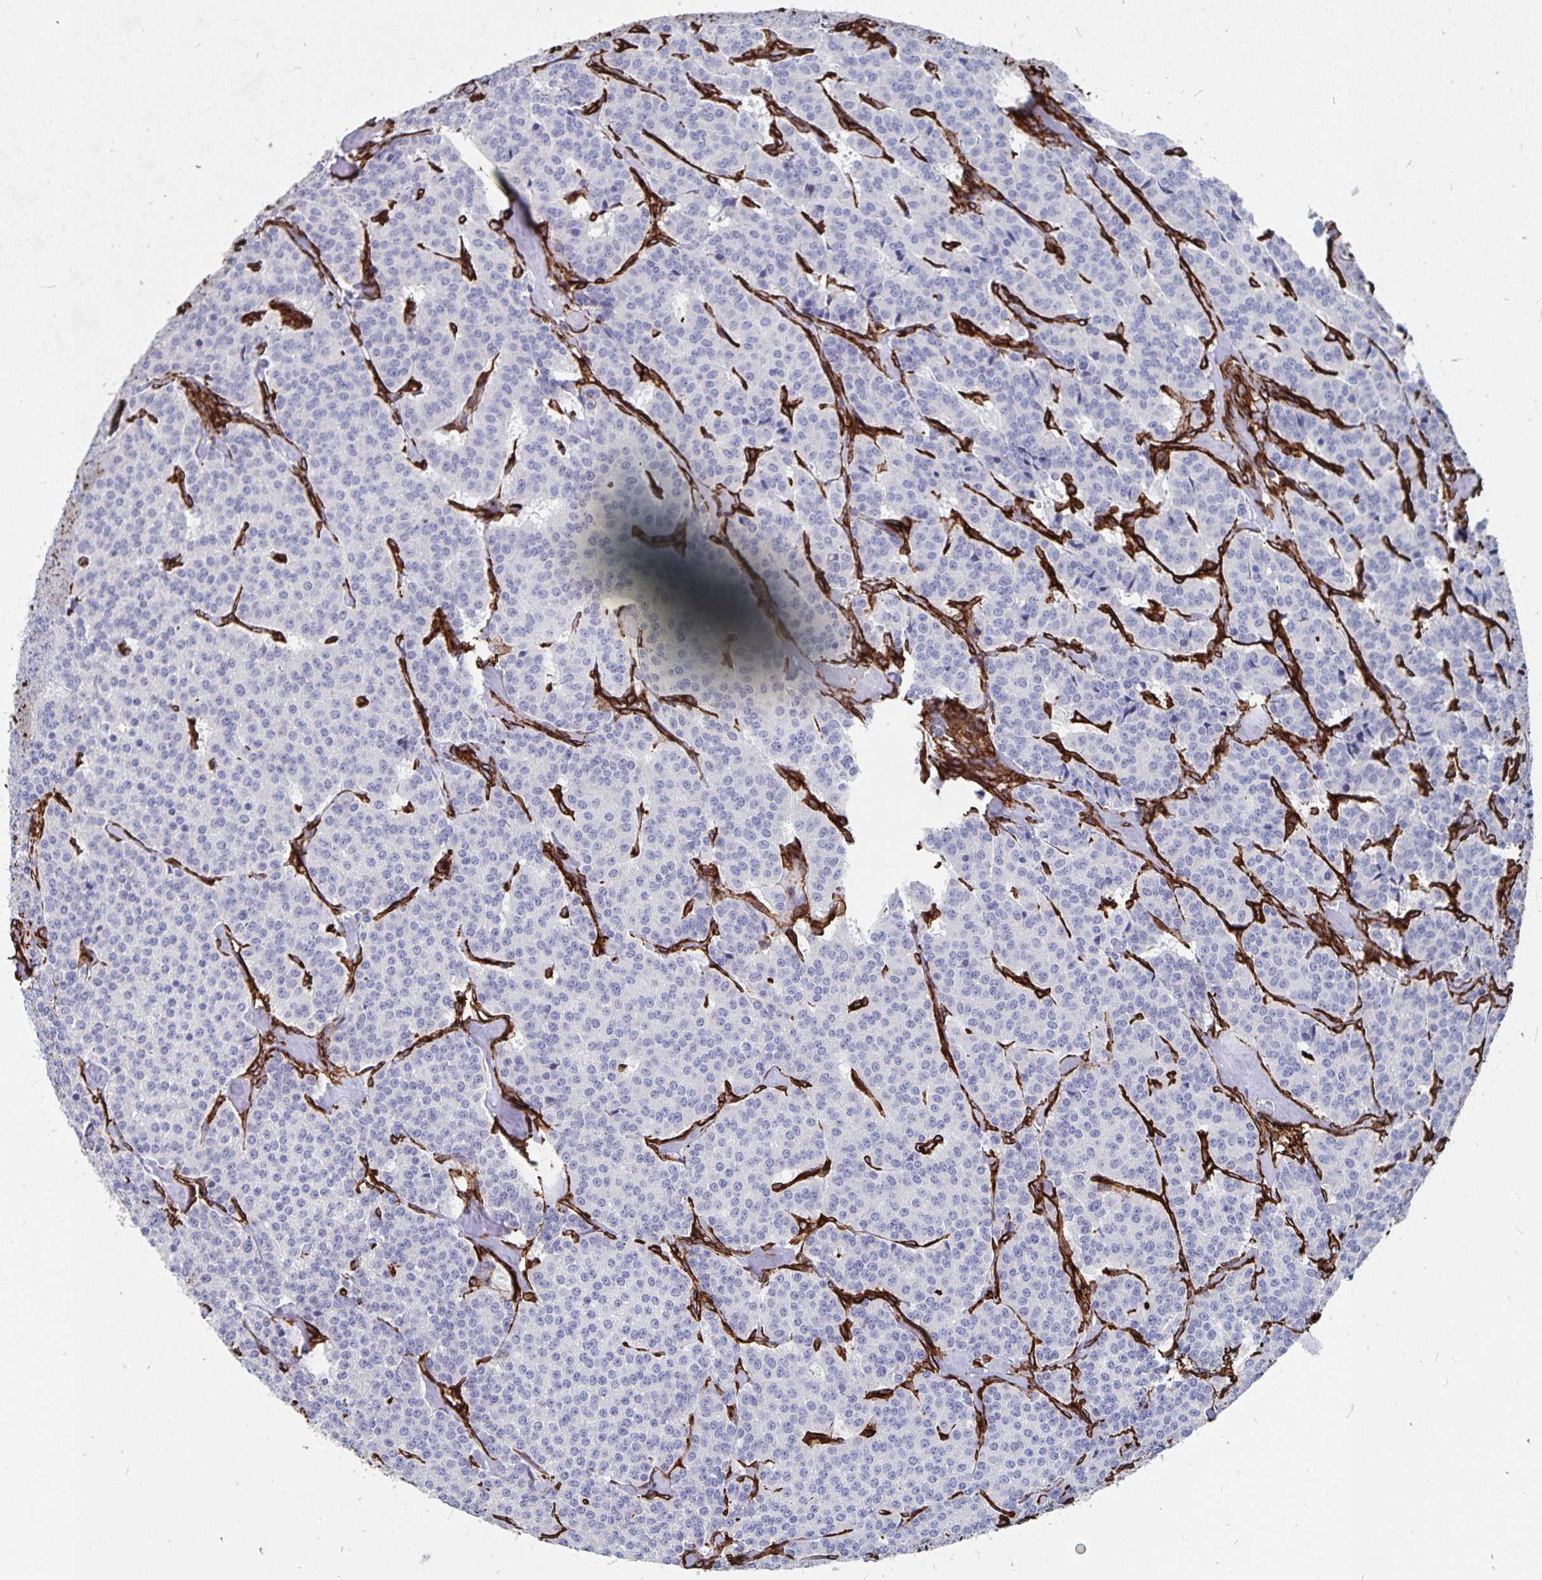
{"staining": {"intensity": "negative", "quantity": "none", "location": "none"}, "tissue": "carcinoid", "cell_type": "Tumor cells", "image_type": "cancer", "snomed": [{"axis": "morphology", "description": "Normal tissue, NOS"}, {"axis": "morphology", "description": "Carcinoid, malignant, NOS"}, {"axis": "topography", "description": "Lung"}], "caption": "A micrograph of carcinoid (malignant) stained for a protein reveals no brown staining in tumor cells.", "gene": "DCHS2", "patient": {"sex": "female", "age": 46}}